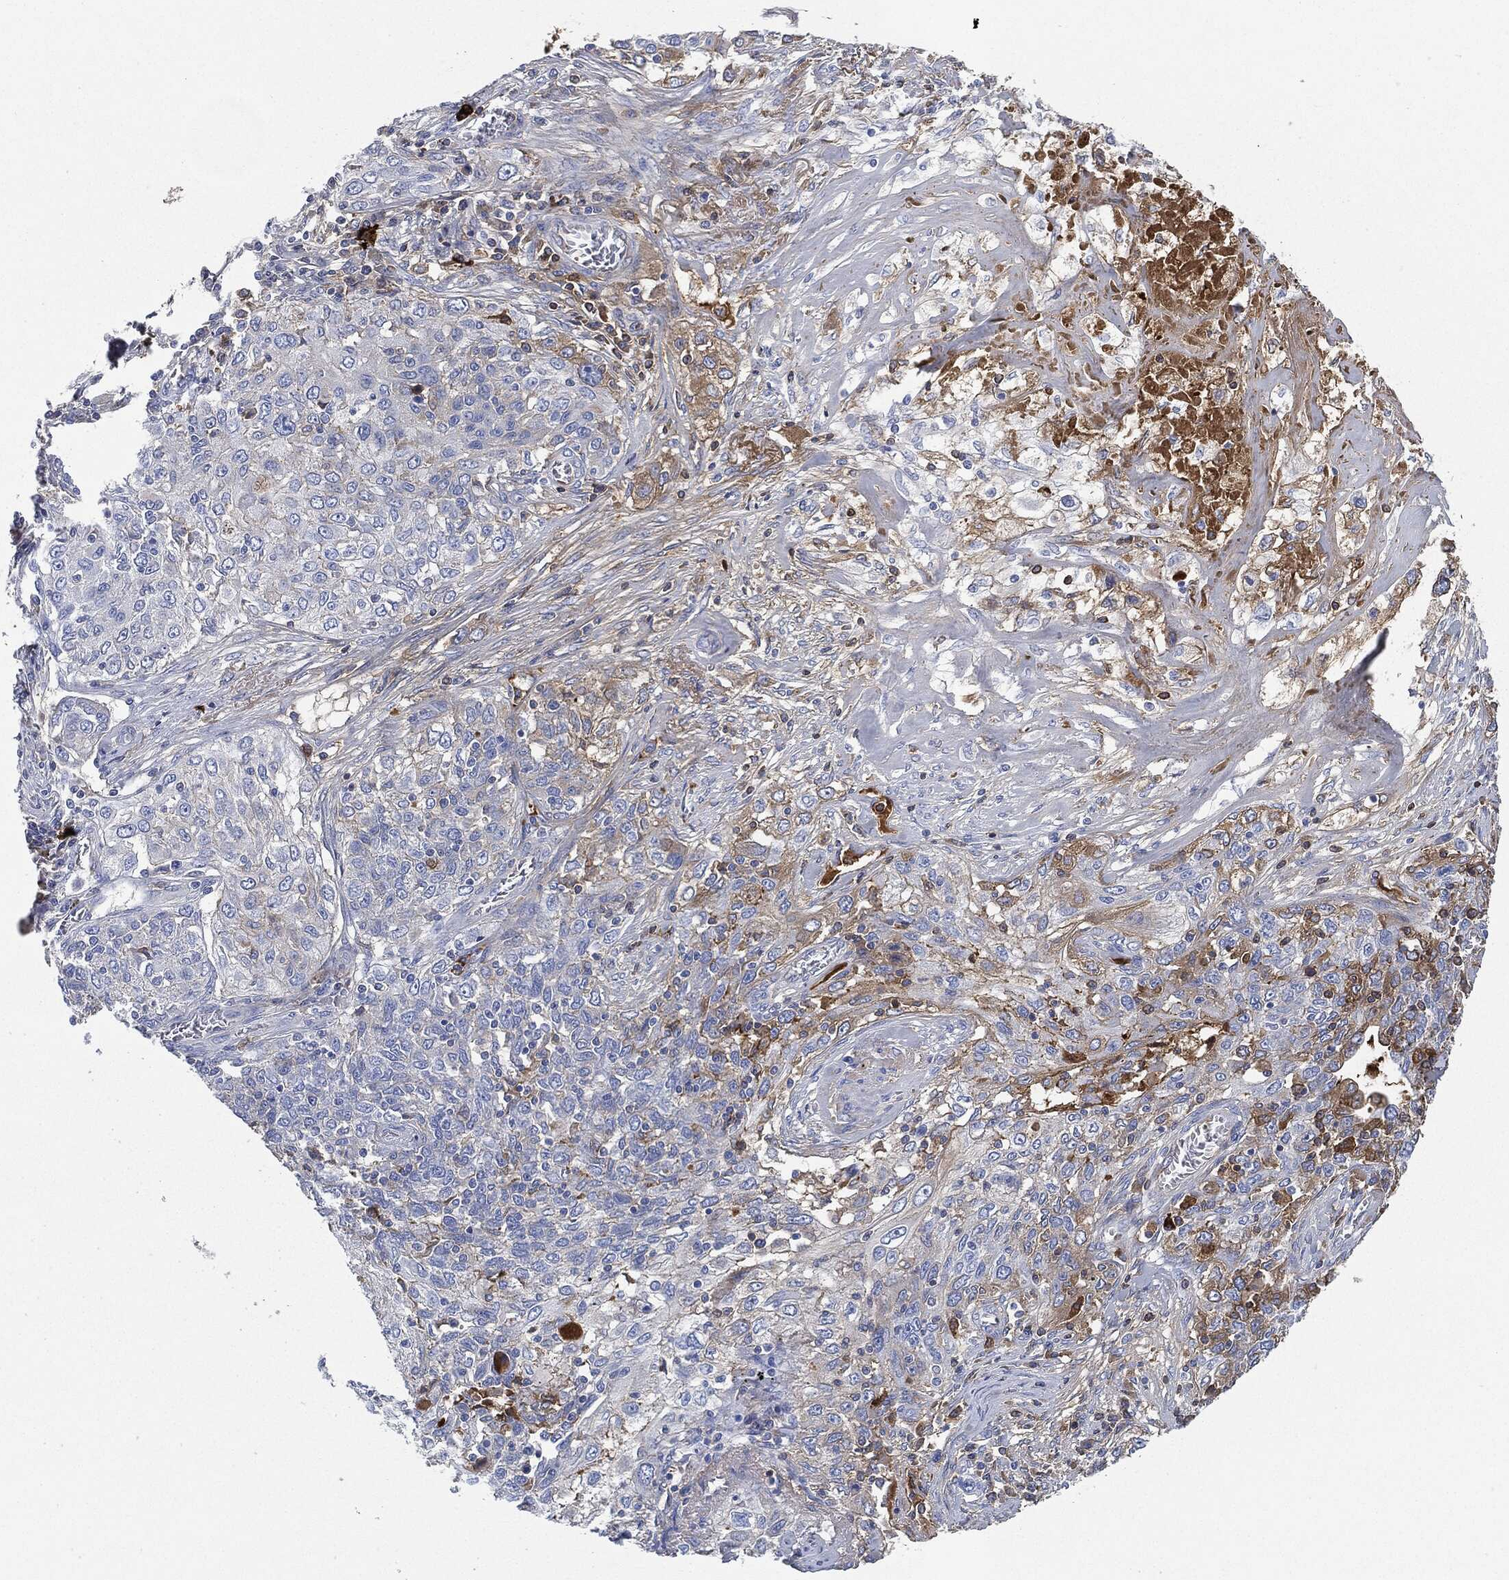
{"staining": {"intensity": "moderate", "quantity": "<25%", "location": "cytoplasmic/membranous"}, "tissue": "lung cancer", "cell_type": "Tumor cells", "image_type": "cancer", "snomed": [{"axis": "morphology", "description": "Squamous cell carcinoma, NOS"}, {"axis": "topography", "description": "Lung"}], "caption": "The micrograph displays immunohistochemical staining of lung cancer. There is moderate cytoplasmic/membranous positivity is identified in approximately <25% of tumor cells. (IHC, brightfield microscopy, high magnification).", "gene": "IGLV6-57", "patient": {"sex": "female", "age": 69}}